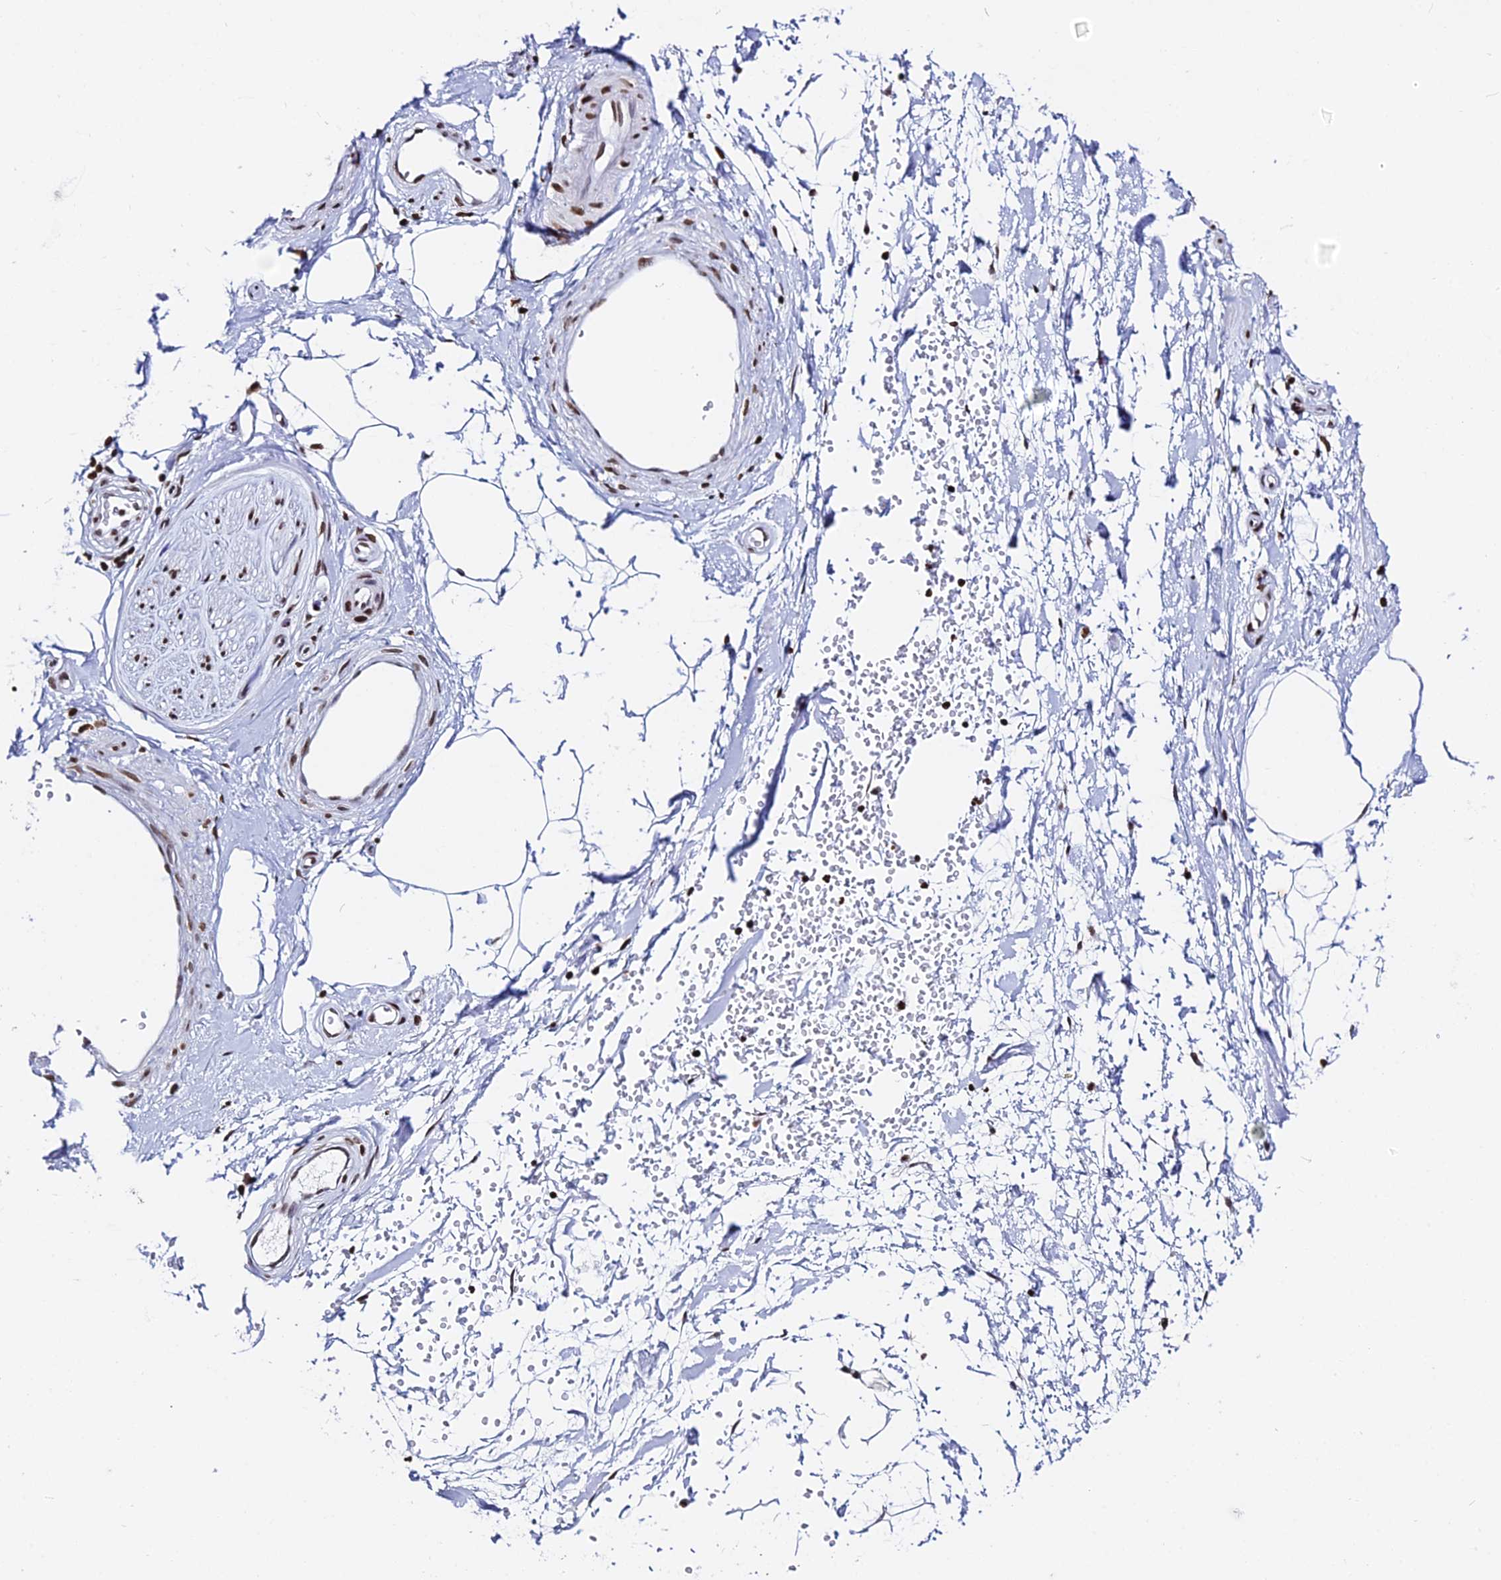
{"staining": {"intensity": "moderate", "quantity": ">75%", "location": "nuclear"}, "tissue": "adipose tissue", "cell_type": "Adipocytes", "image_type": "normal", "snomed": [{"axis": "morphology", "description": "Normal tissue, NOS"}, {"axis": "topography", "description": "Soft tissue"}, {"axis": "topography", "description": "Adipose tissue"}, {"axis": "topography", "description": "Vascular tissue"}, {"axis": "topography", "description": "Peripheral nerve tissue"}], "caption": "Adipocytes show medium levels of moderate nuclear expression in about >75% of cells in unremarkable adipose tissue.", "gene": "ENSG00000282988", "patient": {"sex": "male", "age": 74}}